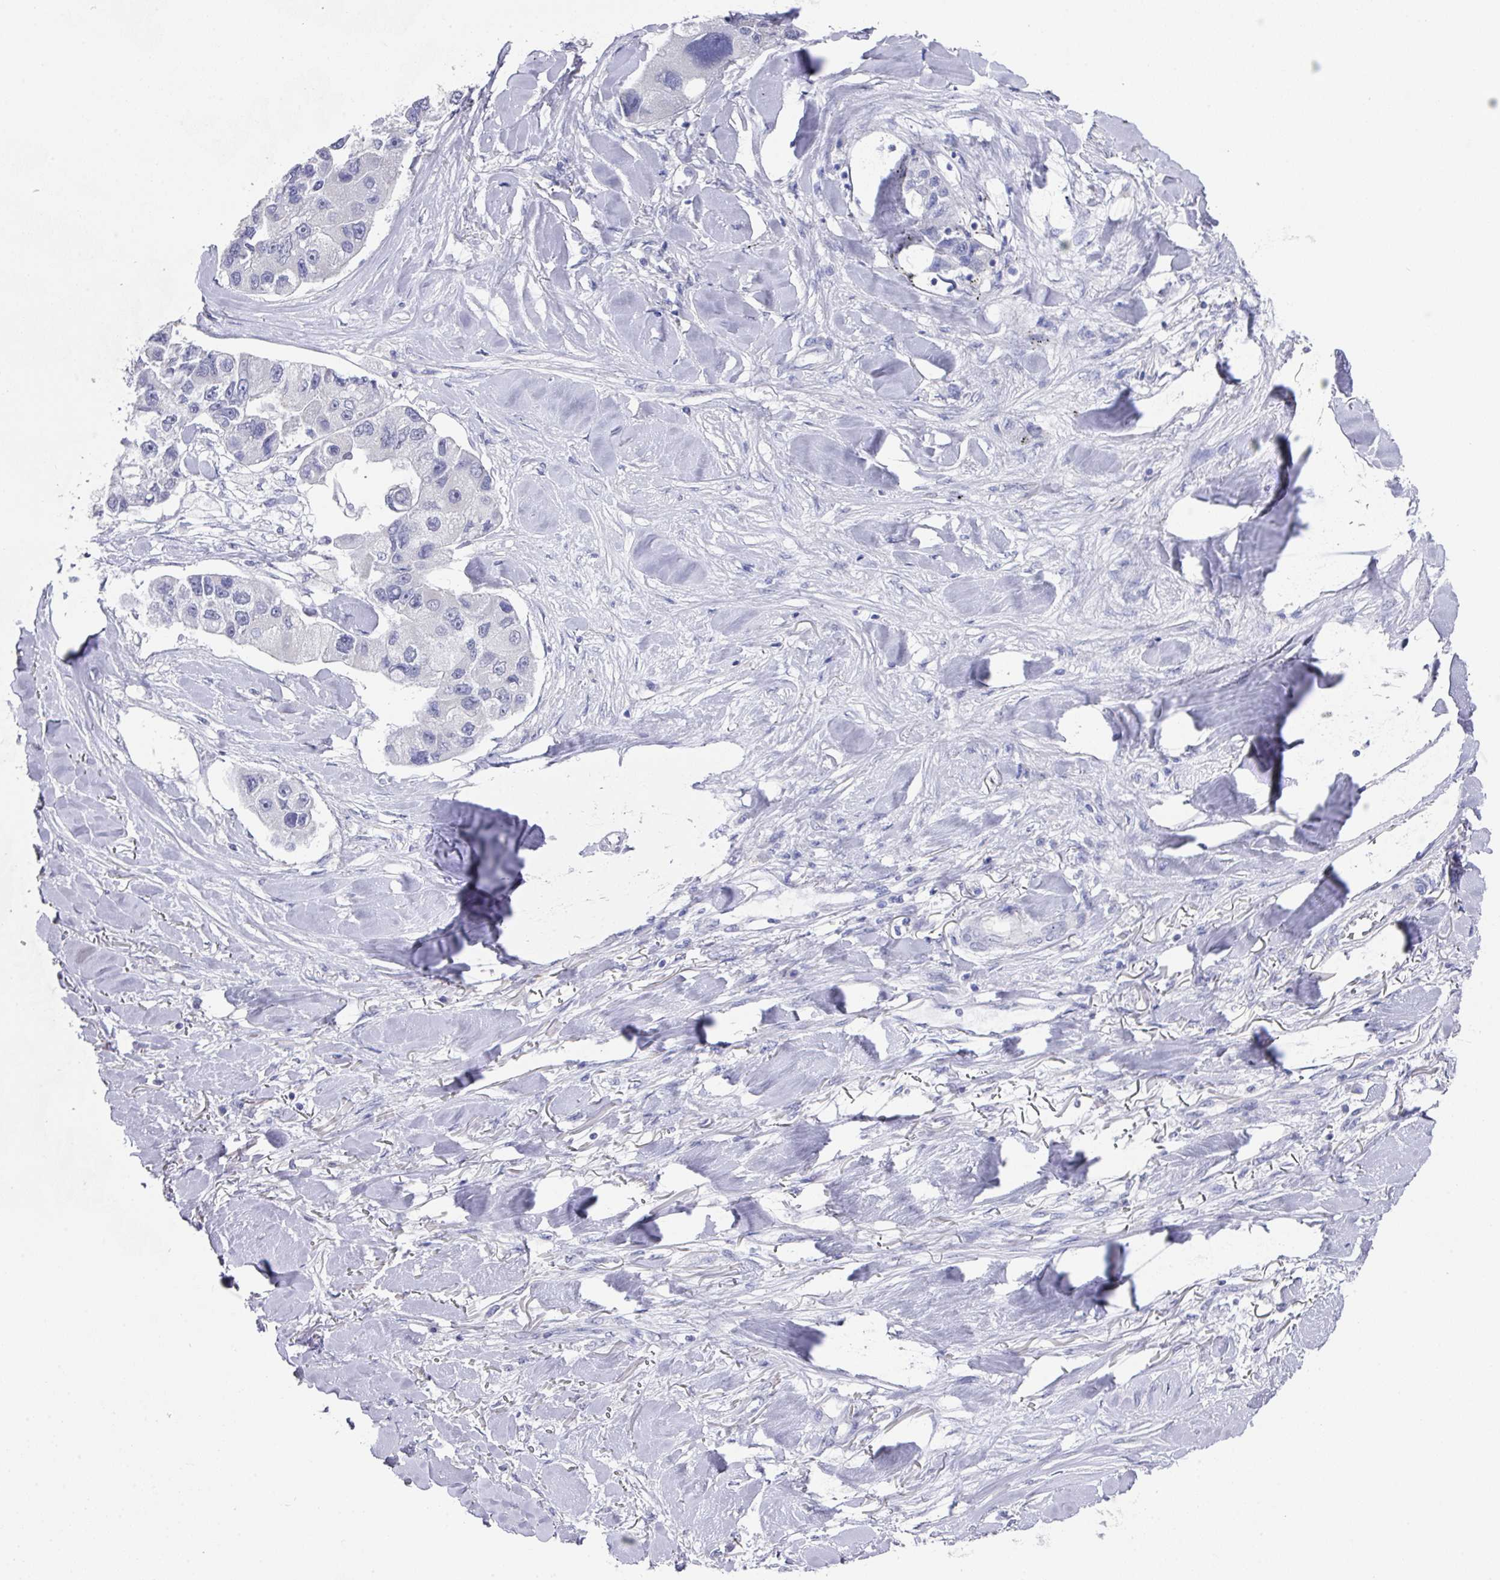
{"staining": {"intensity": "negative", "quantity": "none", "location": "none"}, "tissue": "lung cancer", "cell_type": "Tumor cells", "image_type": "cancer", "snomed": [{"axis": "morphology", "description": "Adenocarcinoma, NOS"}, {"axis": "topography", "description": "Lung"}], "caption": "DAB (3,3'-diaminobenzidine) immunohistochemical staining of human adenocarcinoma (lung) reveals no significant staining in tumor cells.", "gene": "DAZL", "patient": {"sex": "female", "age": 54}}